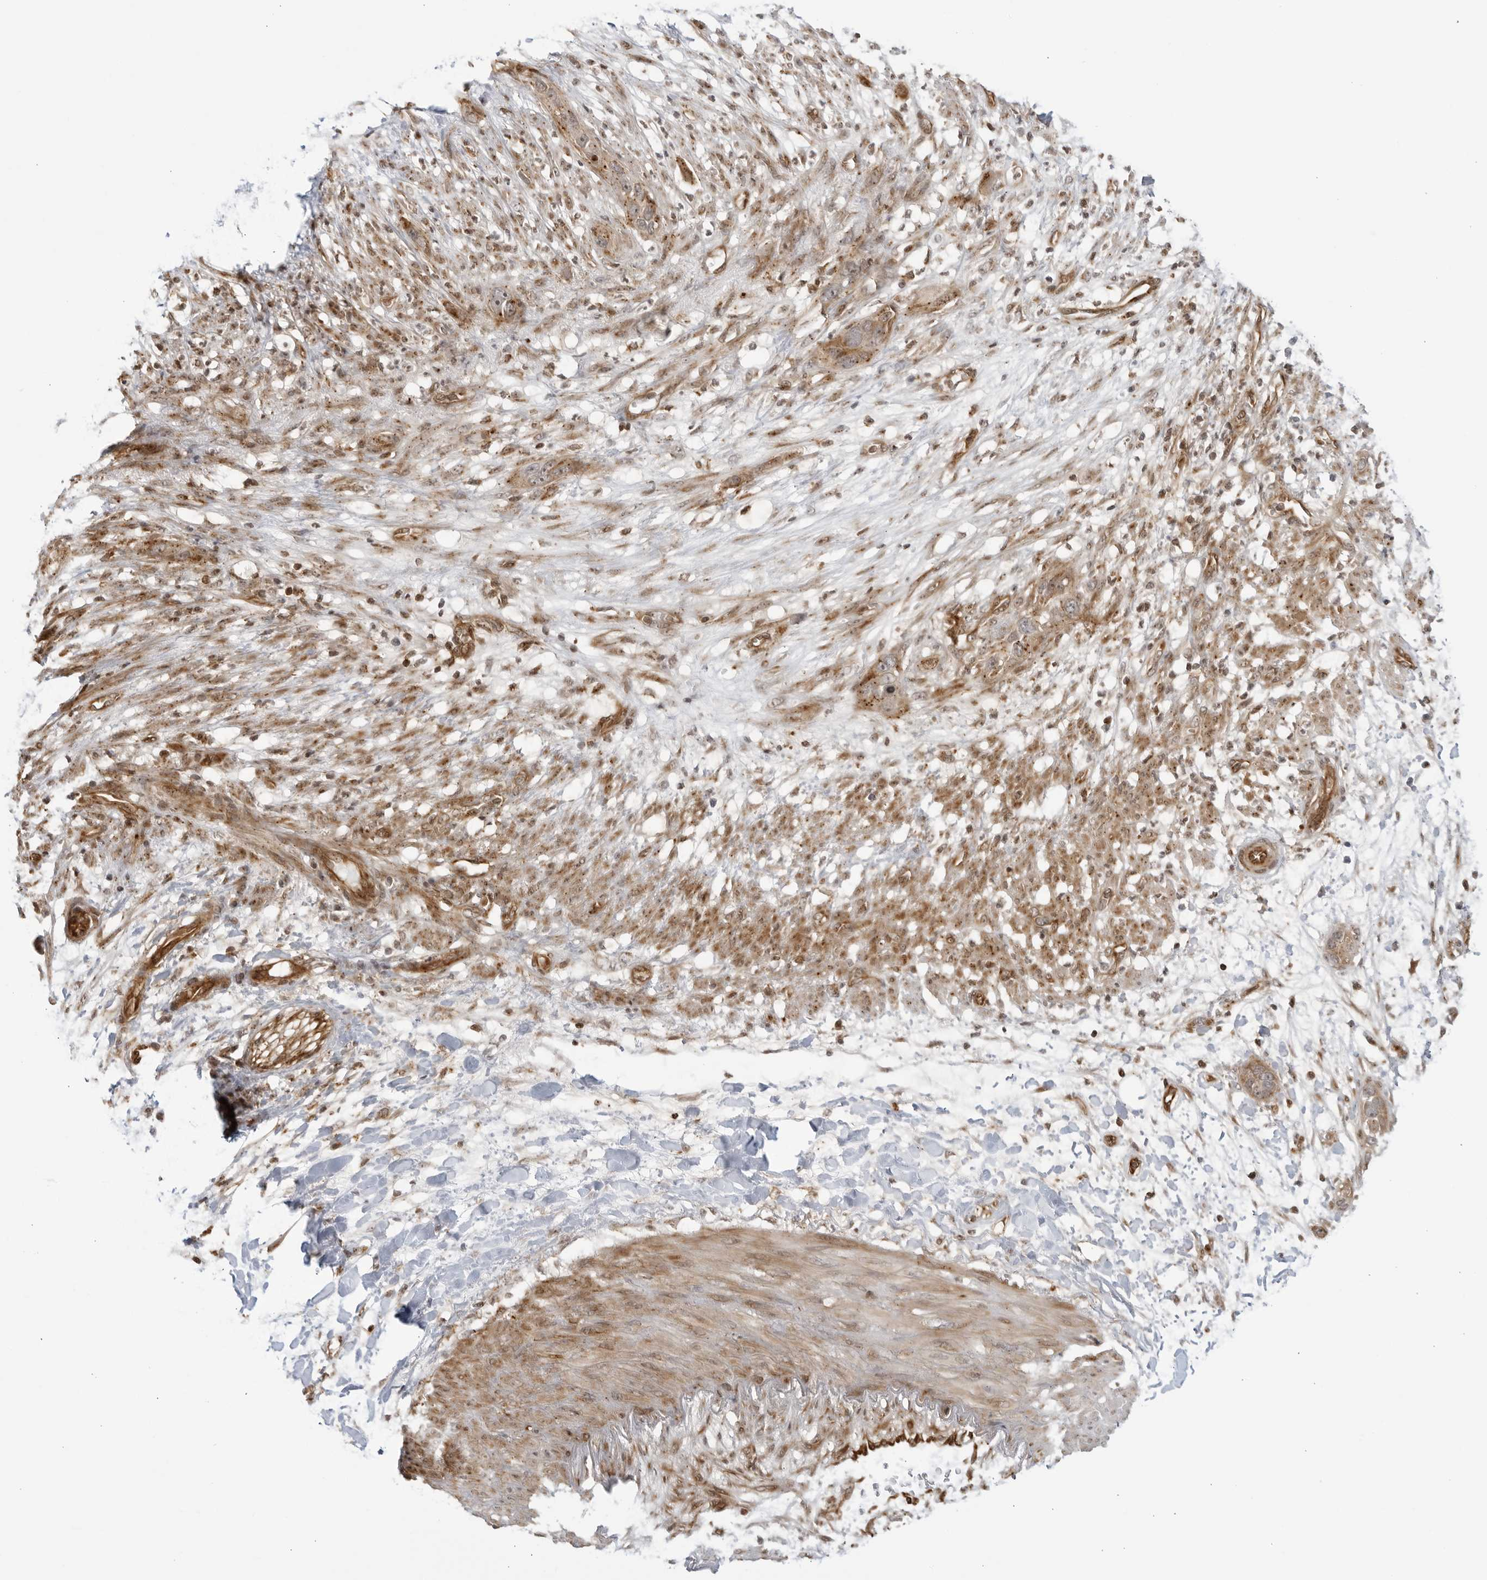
{"staining": {"intensity": "moderate", "quantity": ">75%", "location": "cytoplasmic/membranous"}, "tissue": "pancreatic cancer", "cell_type": "Tumor cells", "image_type": "cancer", "snomed": [{"axis": "morphology", "description": "Adenocarcinoma, NOS"}, {"axis": "topography", "description": "Pancreas"}], "caption": "Protein staining exhibits moderate cytoplasmic/membranous staining in approximately >75% of tumor cells in adenocarcinoma (pancreatic).", "gene": "TCF21", "patient": {"sex": "female", "age": 60}}